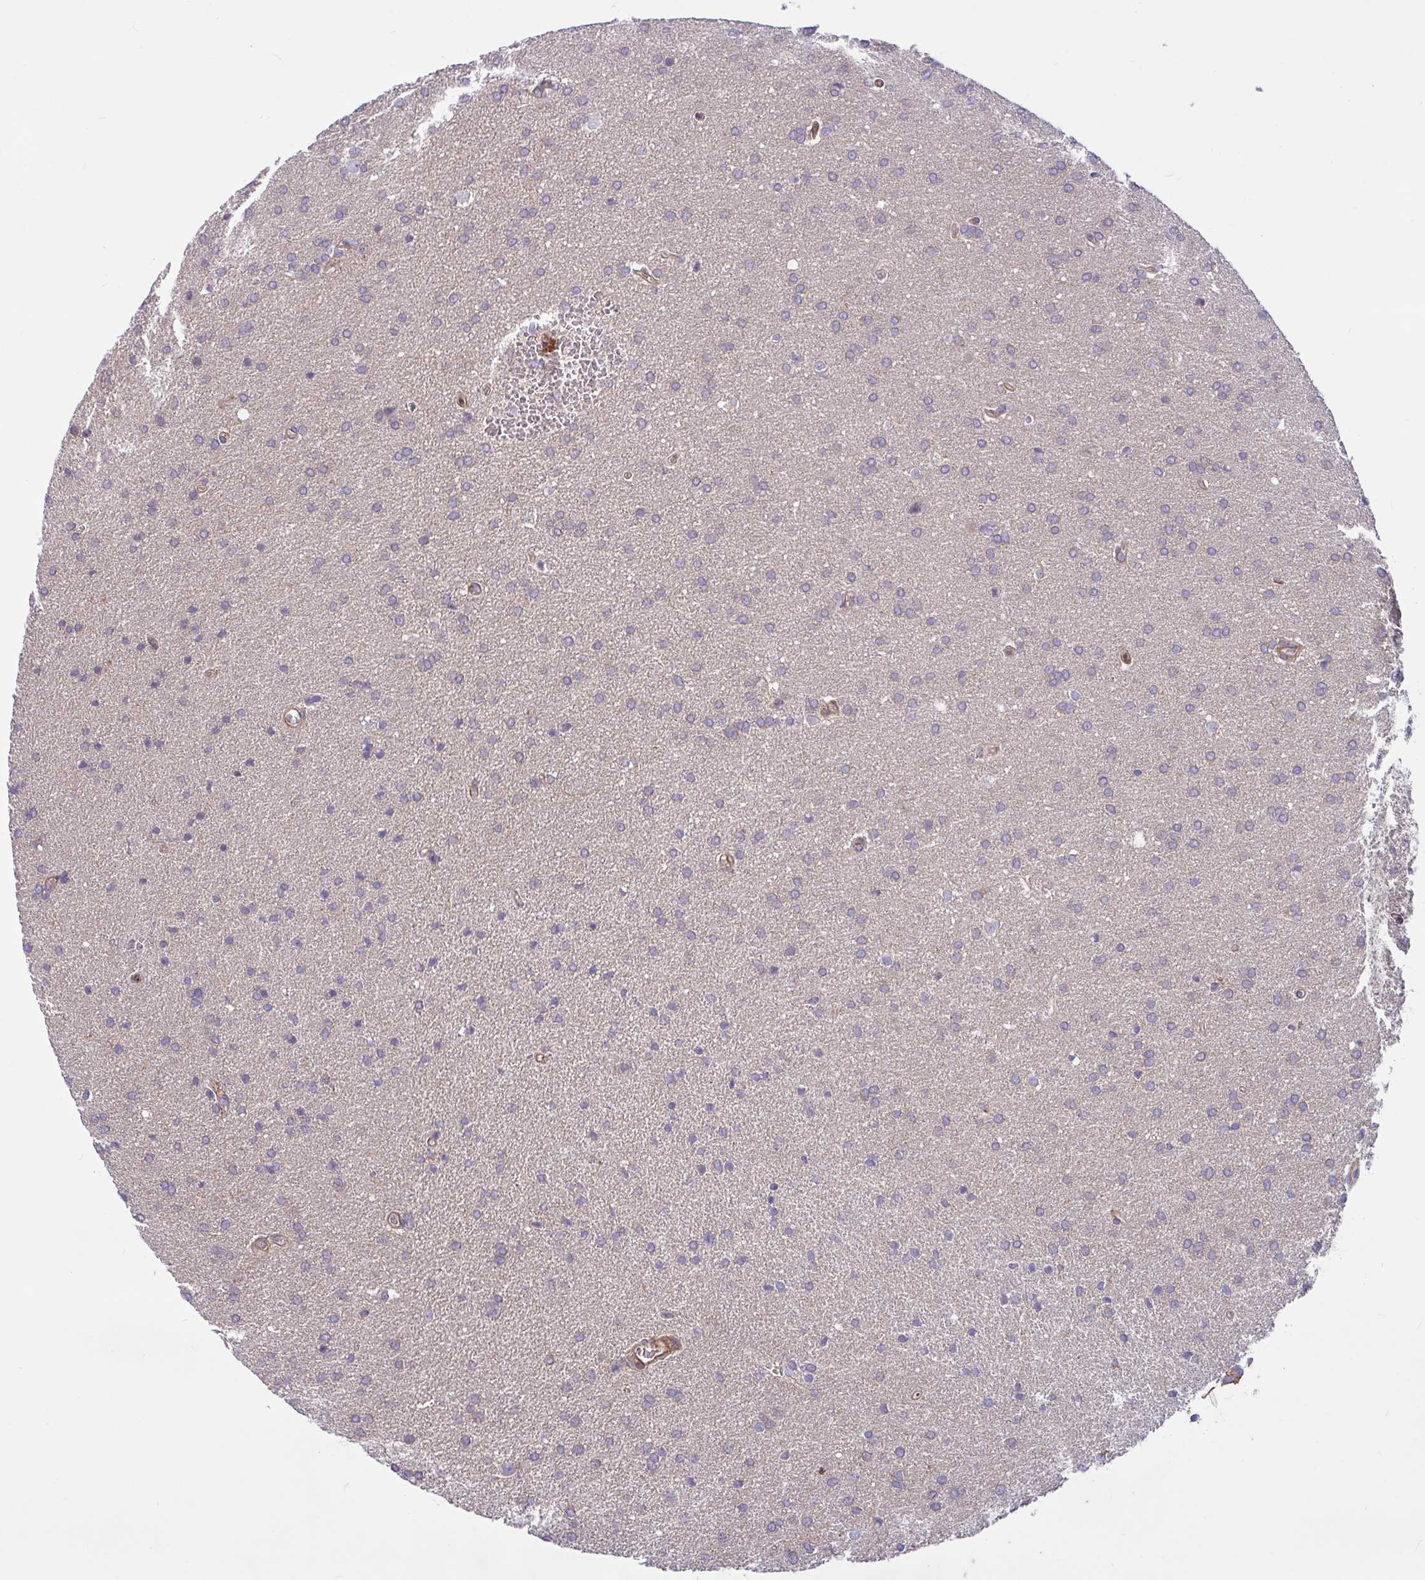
{"staining": {"intensity": "negative", "quantity": "none", "location": "none"}, "tissue": "glioma", "cell_type": "Tumor cells", "image_type": "cancer", "snomed": [{"axis": "morphology", "description": "Glioma, malignant, Low grade"}, {"axis": "topography", "description": "Brain"}], "caption": "This is a micrograph of immunohistochemistry (IHC) staining of glioma, which shows no positivity in tumor cells. (Brightfield microscopy of DAB IHC at high magnification).", "gene": "TANK", "patient": {"sex": "female", "age": 34}}